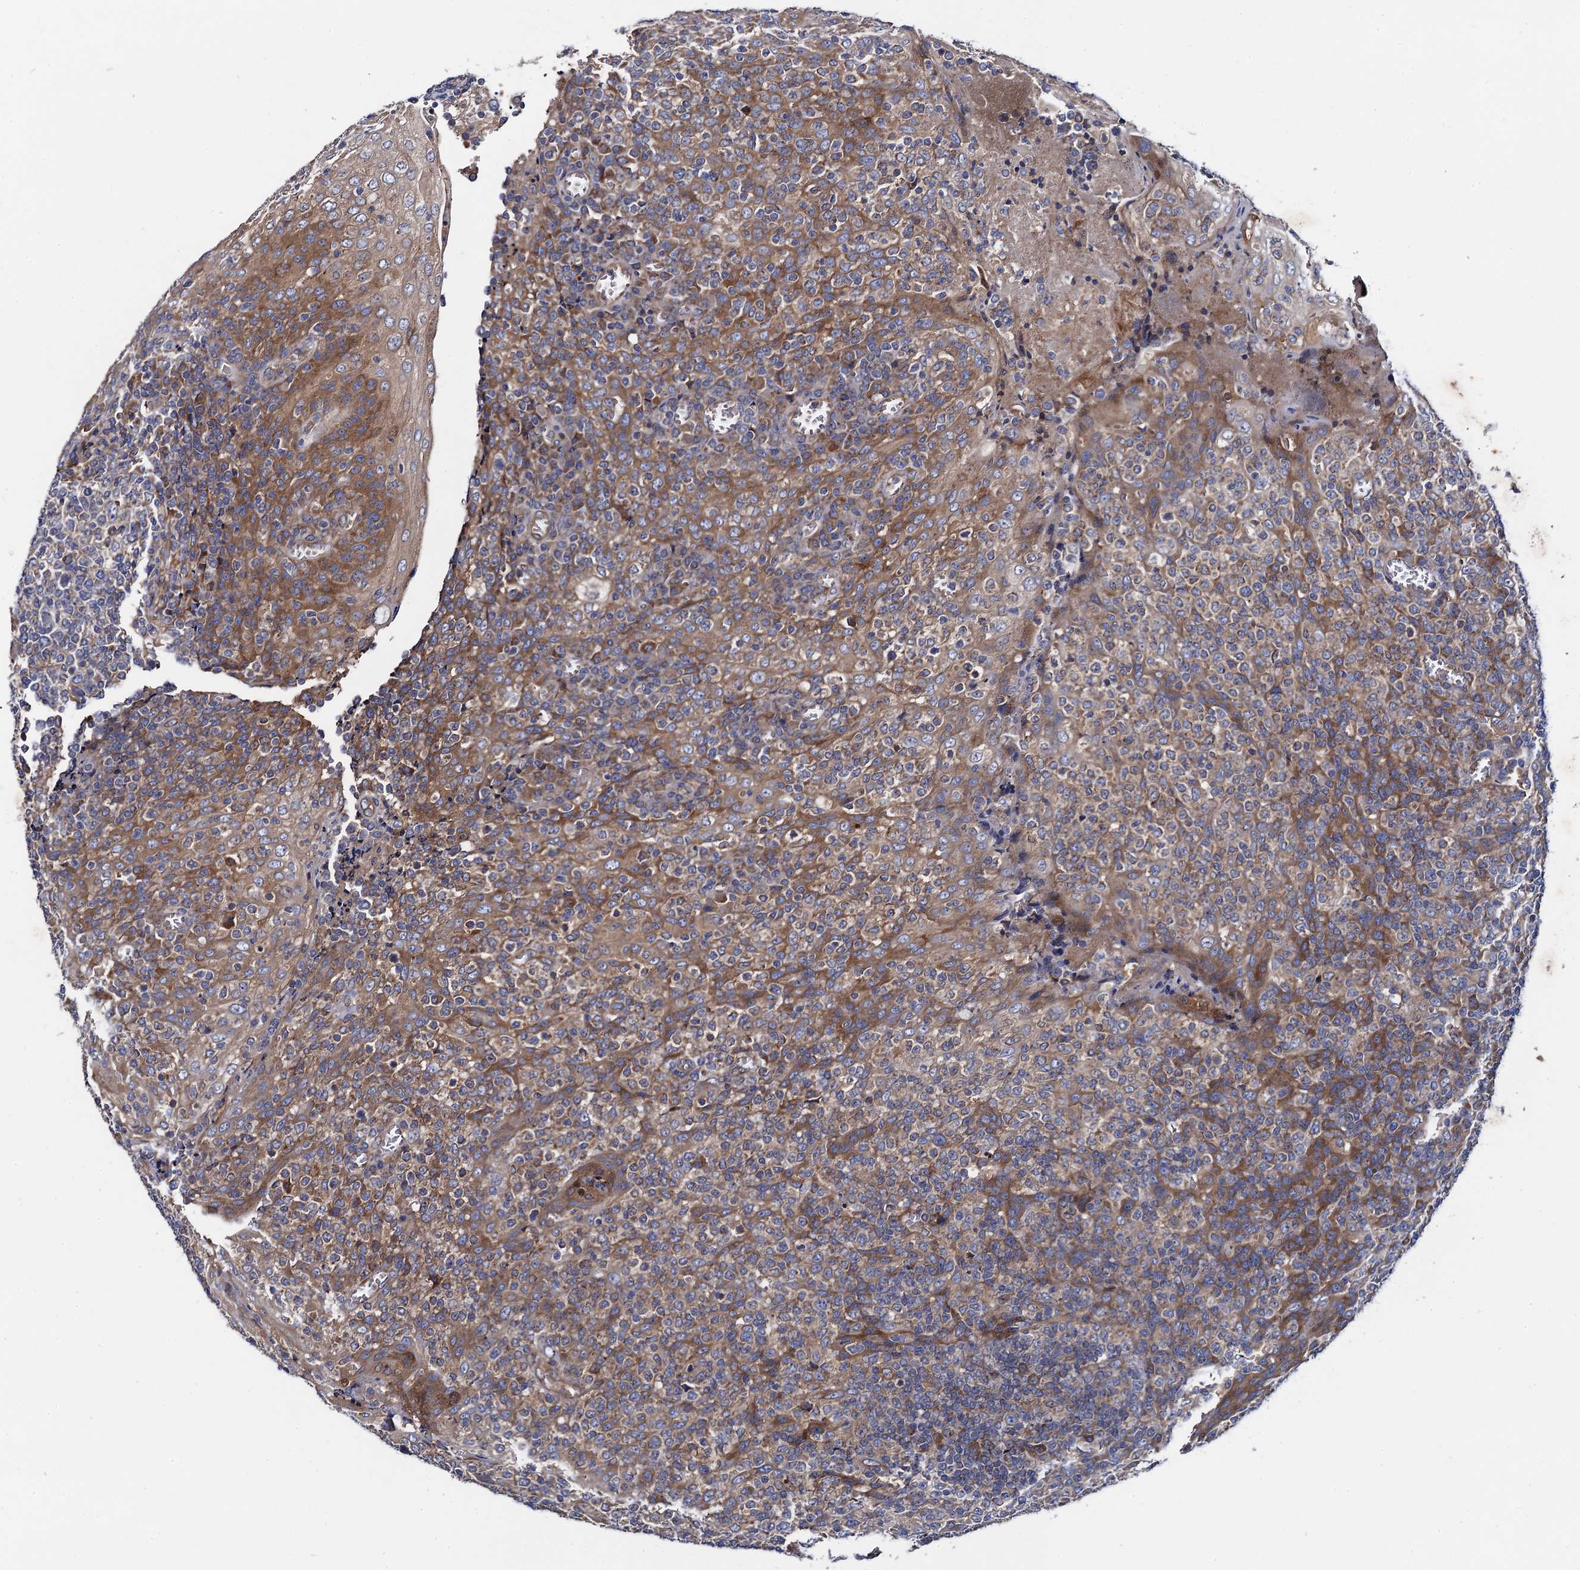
{"staining": {"intensity": "moderate", "quantity": "<25%", "location": "cytoplasmic/membranous"}, "tissue": "tonsil", "cell_type": "Germinal center cells", "image_type": "normal", "snomed": [{"axis": "morphology", "description": "Normal tissue, NOS"}, {"axis": "topography", "description": "Tonsil"}], "caption": "Human tonsil stained with a brown dye shows moderate cytoplasmic/membranous positive expression in about <25% of germinal center cells.", "gene": "MRPL48", "patient": {"sex": "female", "age": 19}}